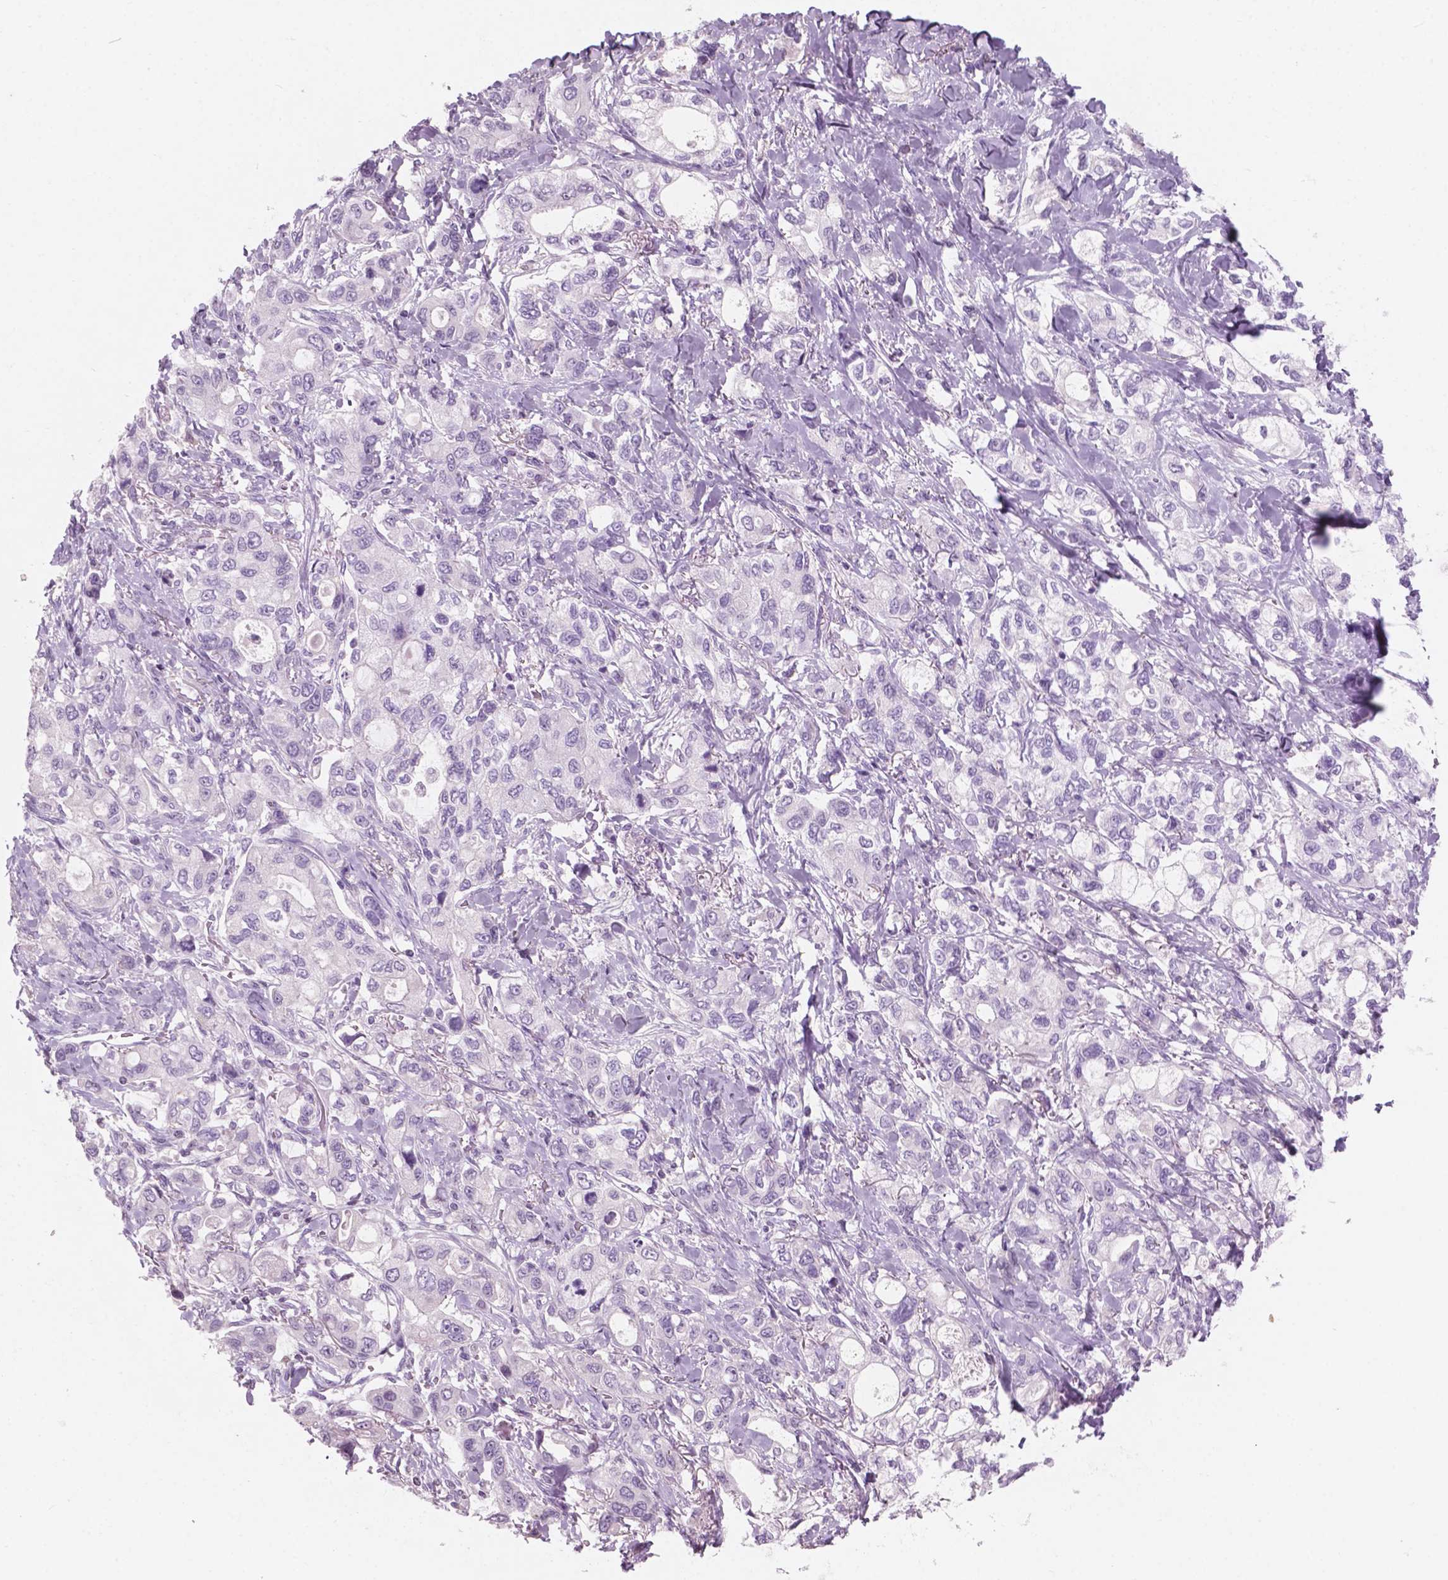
{"staining": {"intensity": "negative", "quantity": "none", "location": "none"}, "tissue": "stomach cancer", "cell_type": "Tumor cells", "image_type": "cancer", "snomed": [{"axis": "morphology", "description": "Adenocarcinoma, NOS"}, {"axis": "topography", "description": "Stomach"}], "caption": "This is an immunohistochemistry (IHC) image of stomach adenocarcinoma. There is no expression in tumor cells.", "gene": "AWAT1", "patient": {"sex": "male", "age": 63}}